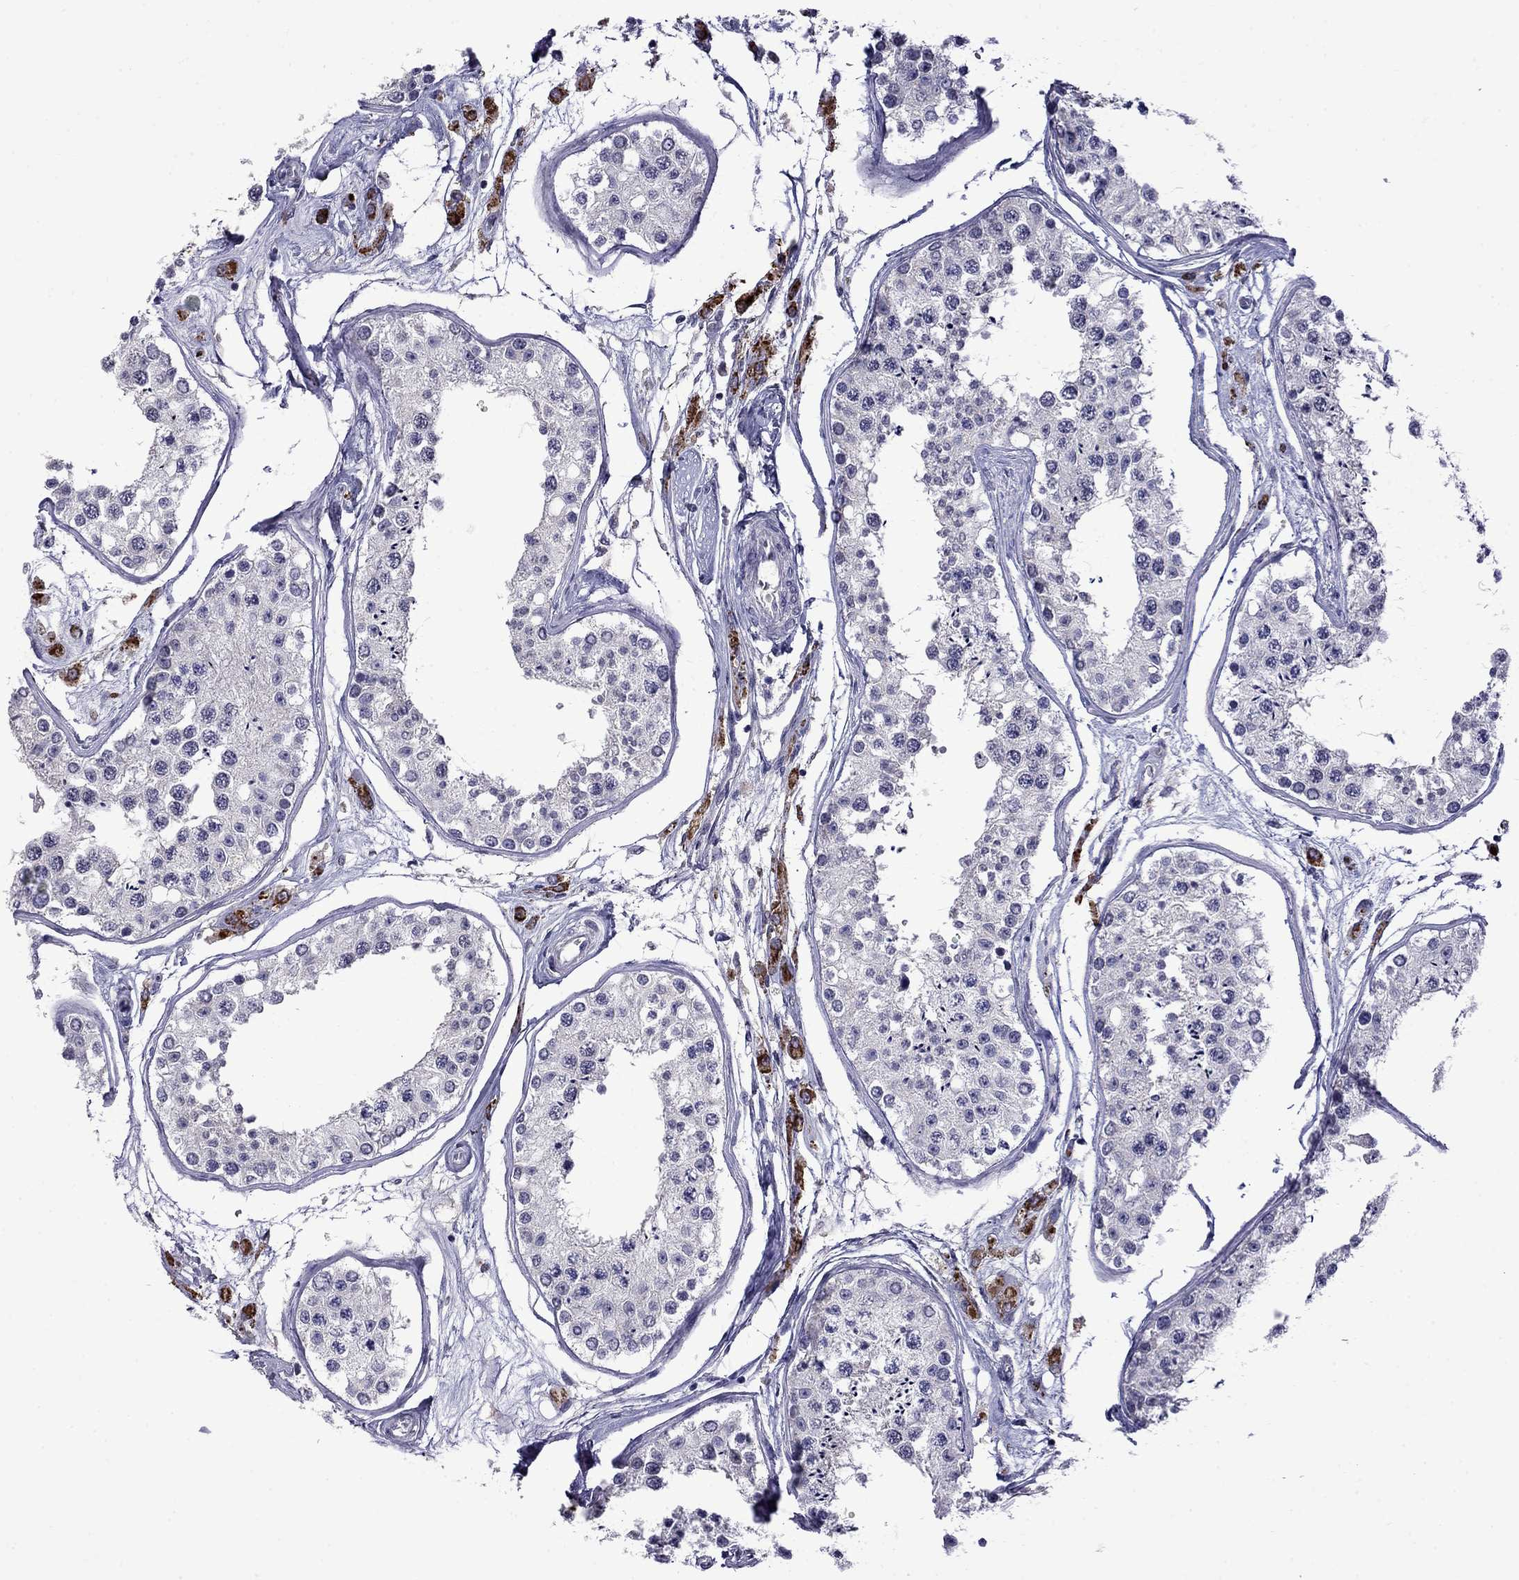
{"staining": {"intensity": "negative", "quantity": "none", "location": "none"}, "tissue": "testis", "cell_type": "Cells in seminiferous ducts", "image_type": "normal", "snomed": [{"axis": "morphology", "description": "Normal tissue, NOS"}, {"axis": "topography", "description": "Testis"}], "caption": "DAB immunohistochemical staining of unremarkable human testis reveals no significant staining in cells in seminiferous ducts. (Stains: DAB (3,3'-diaminobenzidine) IHC with hematoxylin counter stain, Microscopy: brightfield microscopy at high magnification).", "gene": "STAR", "patient": {"sex": "male", "age": 25}}